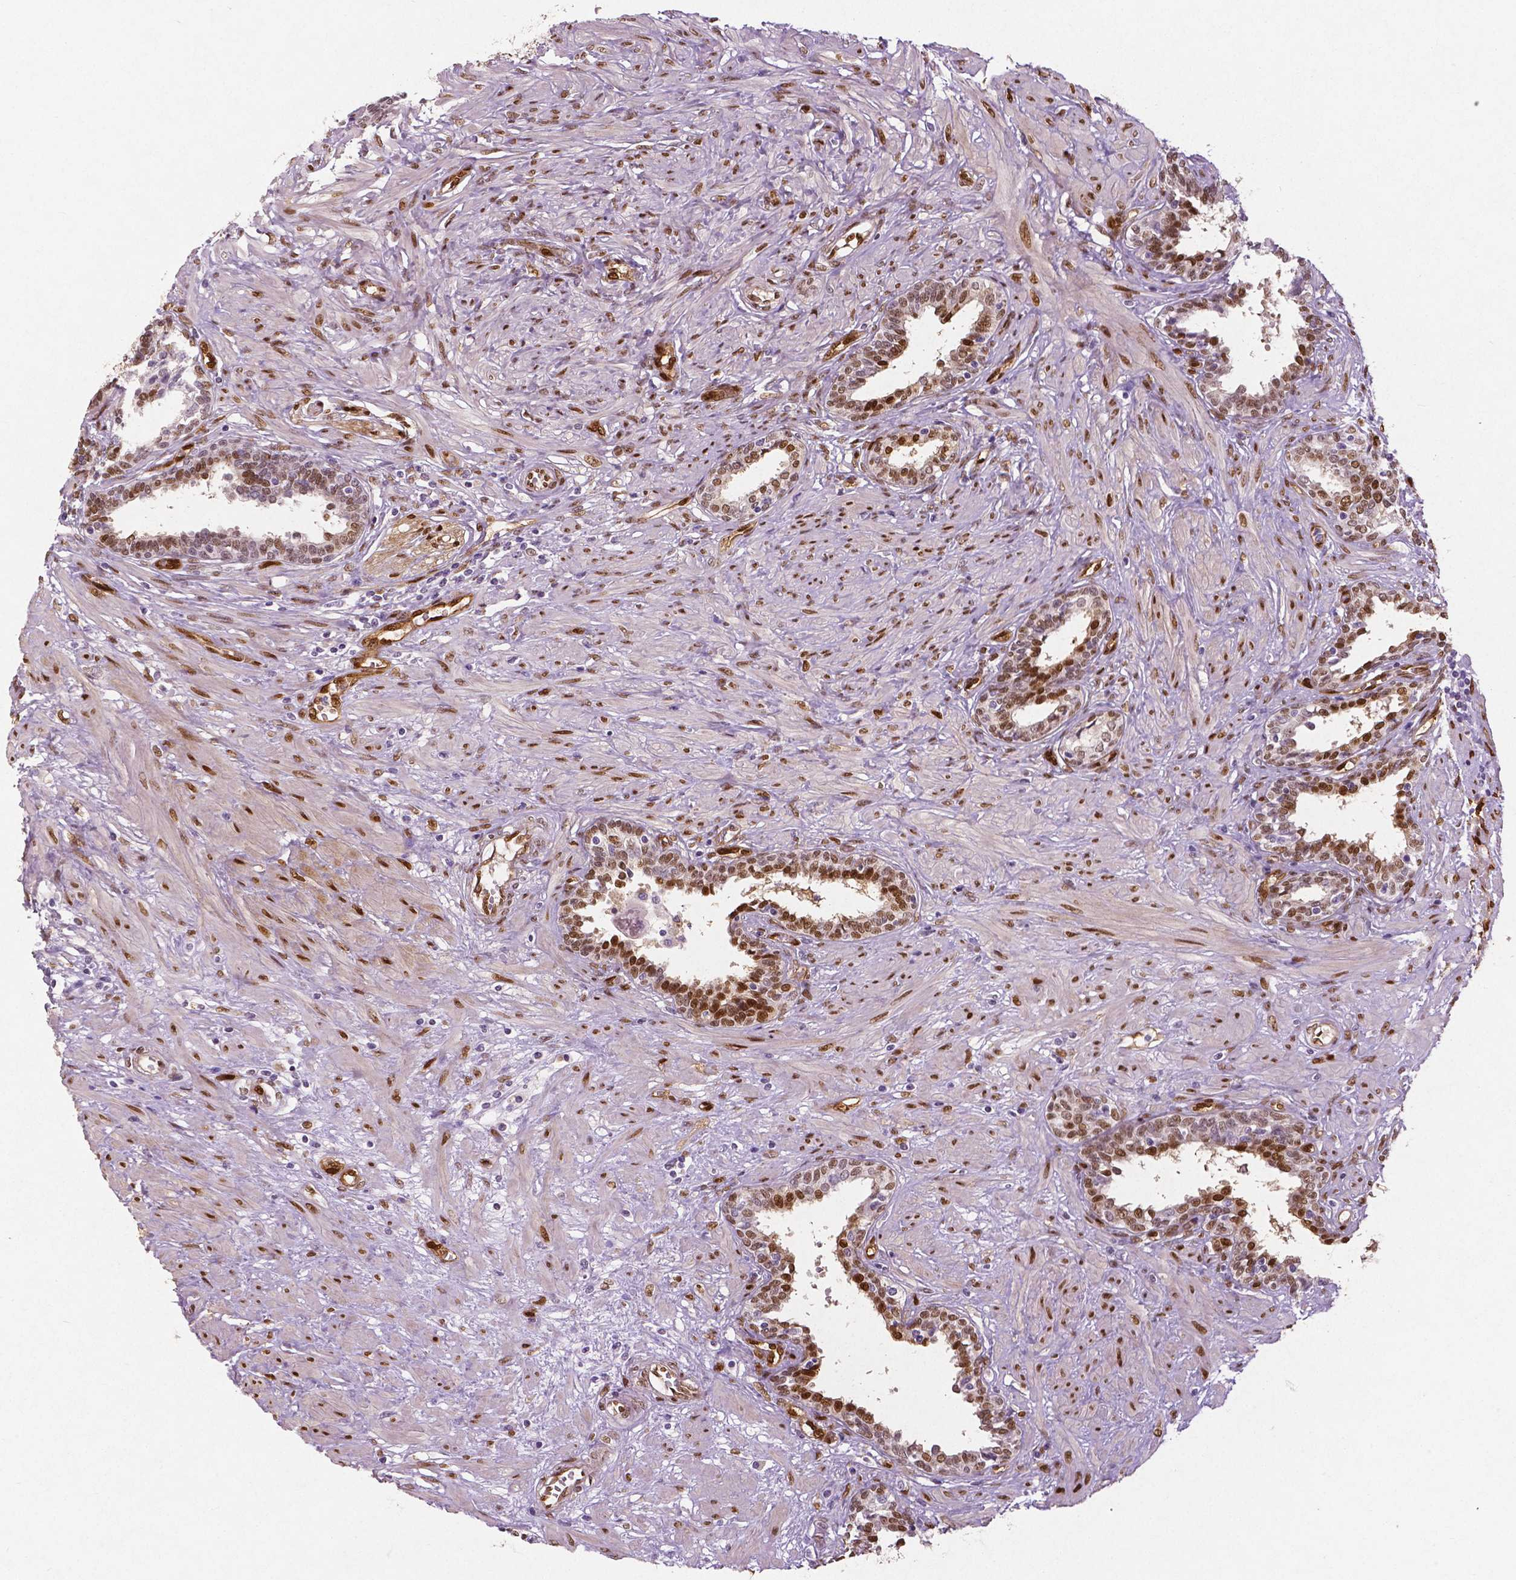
{"staining": {"intensity": "moderate", "quantity": "<25%", "location": "cytoplasmic/membranous,nuclear"}, "tissue": "prostate", "cell_type": "Glandular cells", "image_type": "normal", "snomed": [{"axis": "morphology", "description": "Normal tissue, NOS"}, {"axis": "topography", "description": "Prostate"}], "caption": "Protein expression by immunohistochemistry shows moderate cytoplasmic/membranous,nuclear expression in about <25% of glandular cells in benign prostate.", "gene": "WWTR1", "patient": {"sex": "male", "age": 55}}